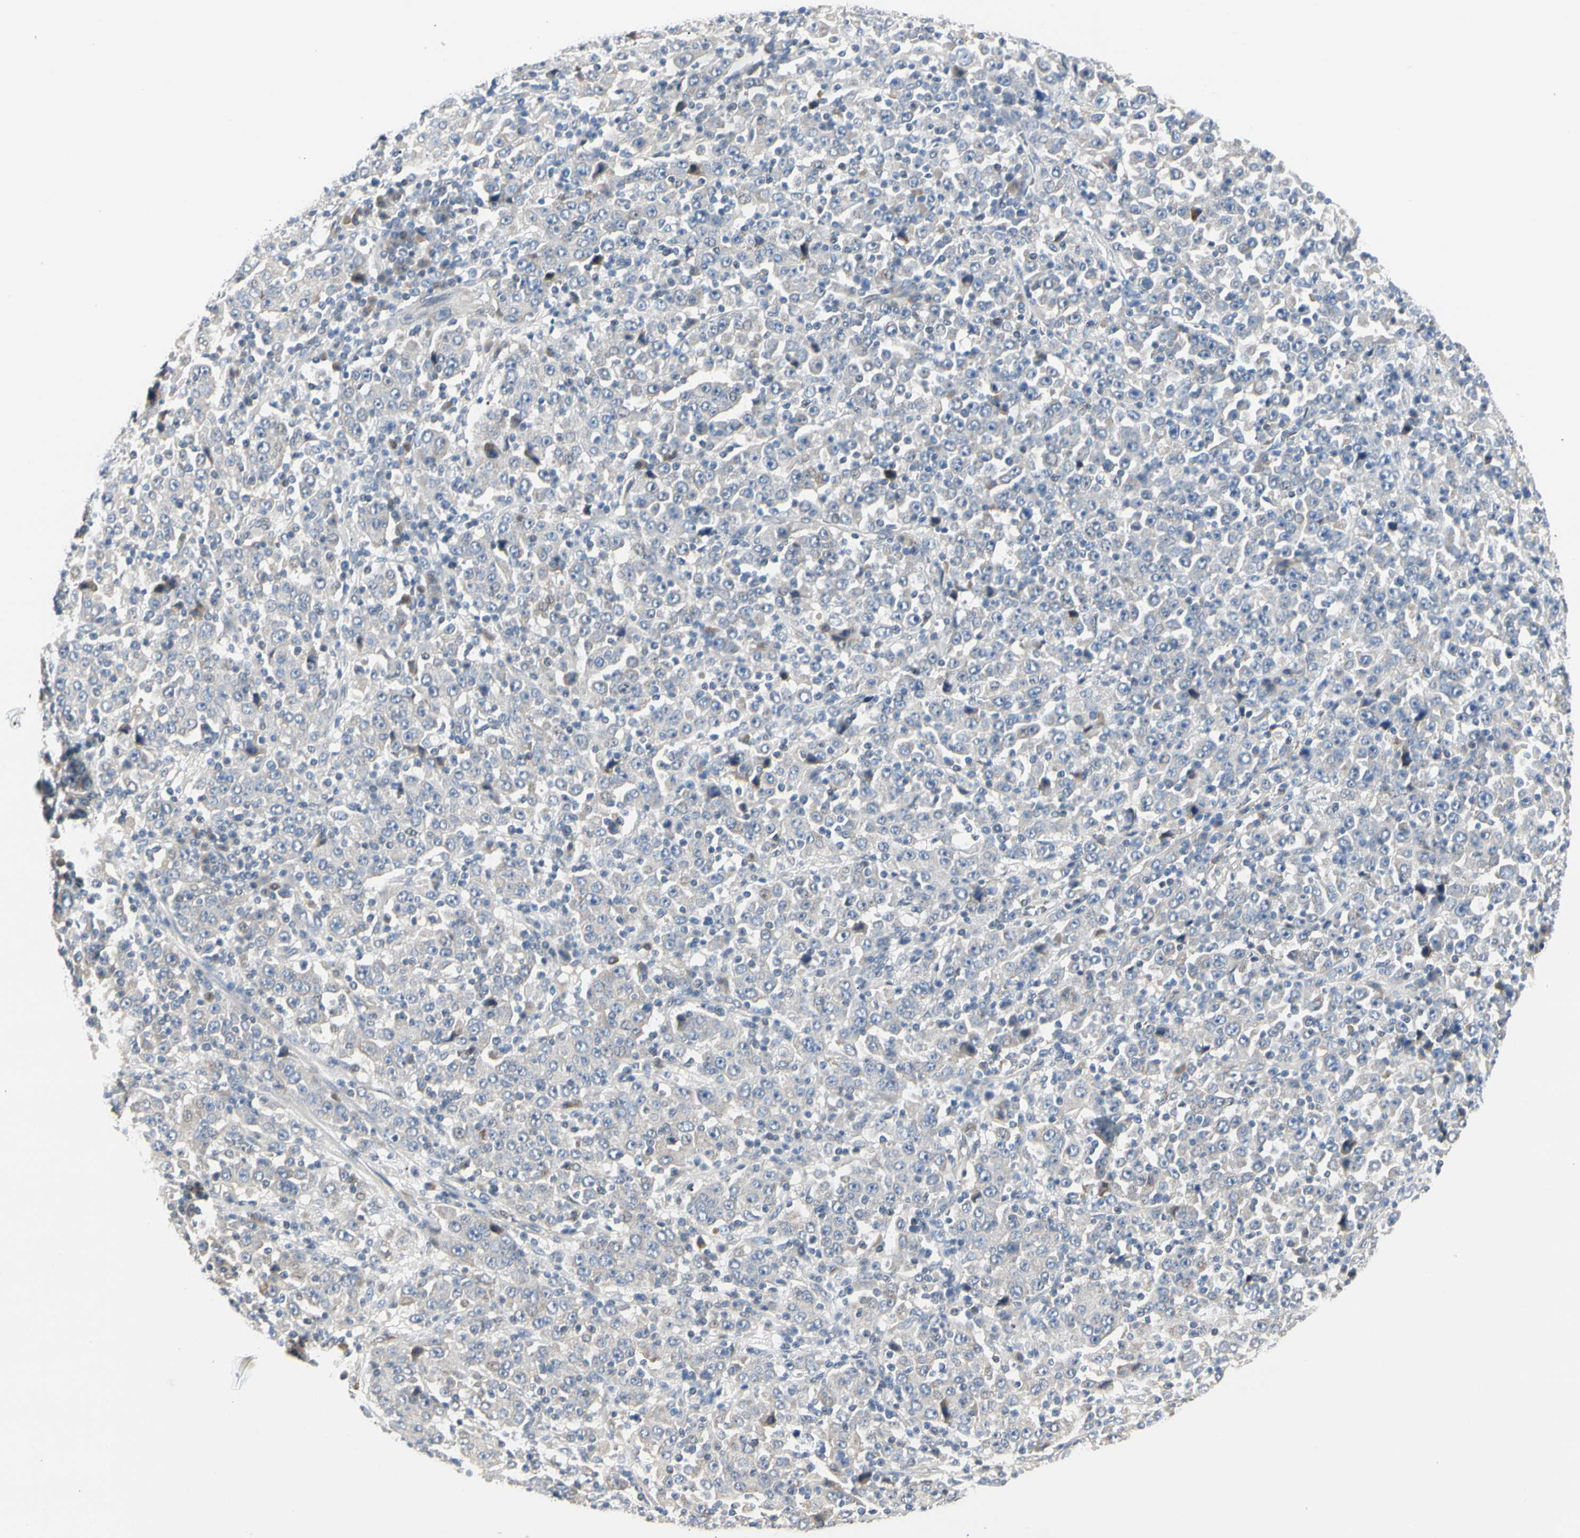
{"staining": {"intensity": "negative", "quantity": "none", "location": "none"}, "tissue": "stomach cancer", "cell_type": "Tumor cells", "image_type": "cancer", "snomed": [{"axis": "morphology", "description": "Normal tissue, NOS"}, {"axis": "morphology", "description": "Adenocarcinoma, NOS"}, {"axis": "topography", "description": "Stomach, upper"}, {"axis": "topography", "description": "Stomach"}], "caption": "Image shows no significant protein expression in tumor cells of stomach adenocarcinoma.", "gene": "GREM1", "patient": {"sex": "male", "age": 59}}